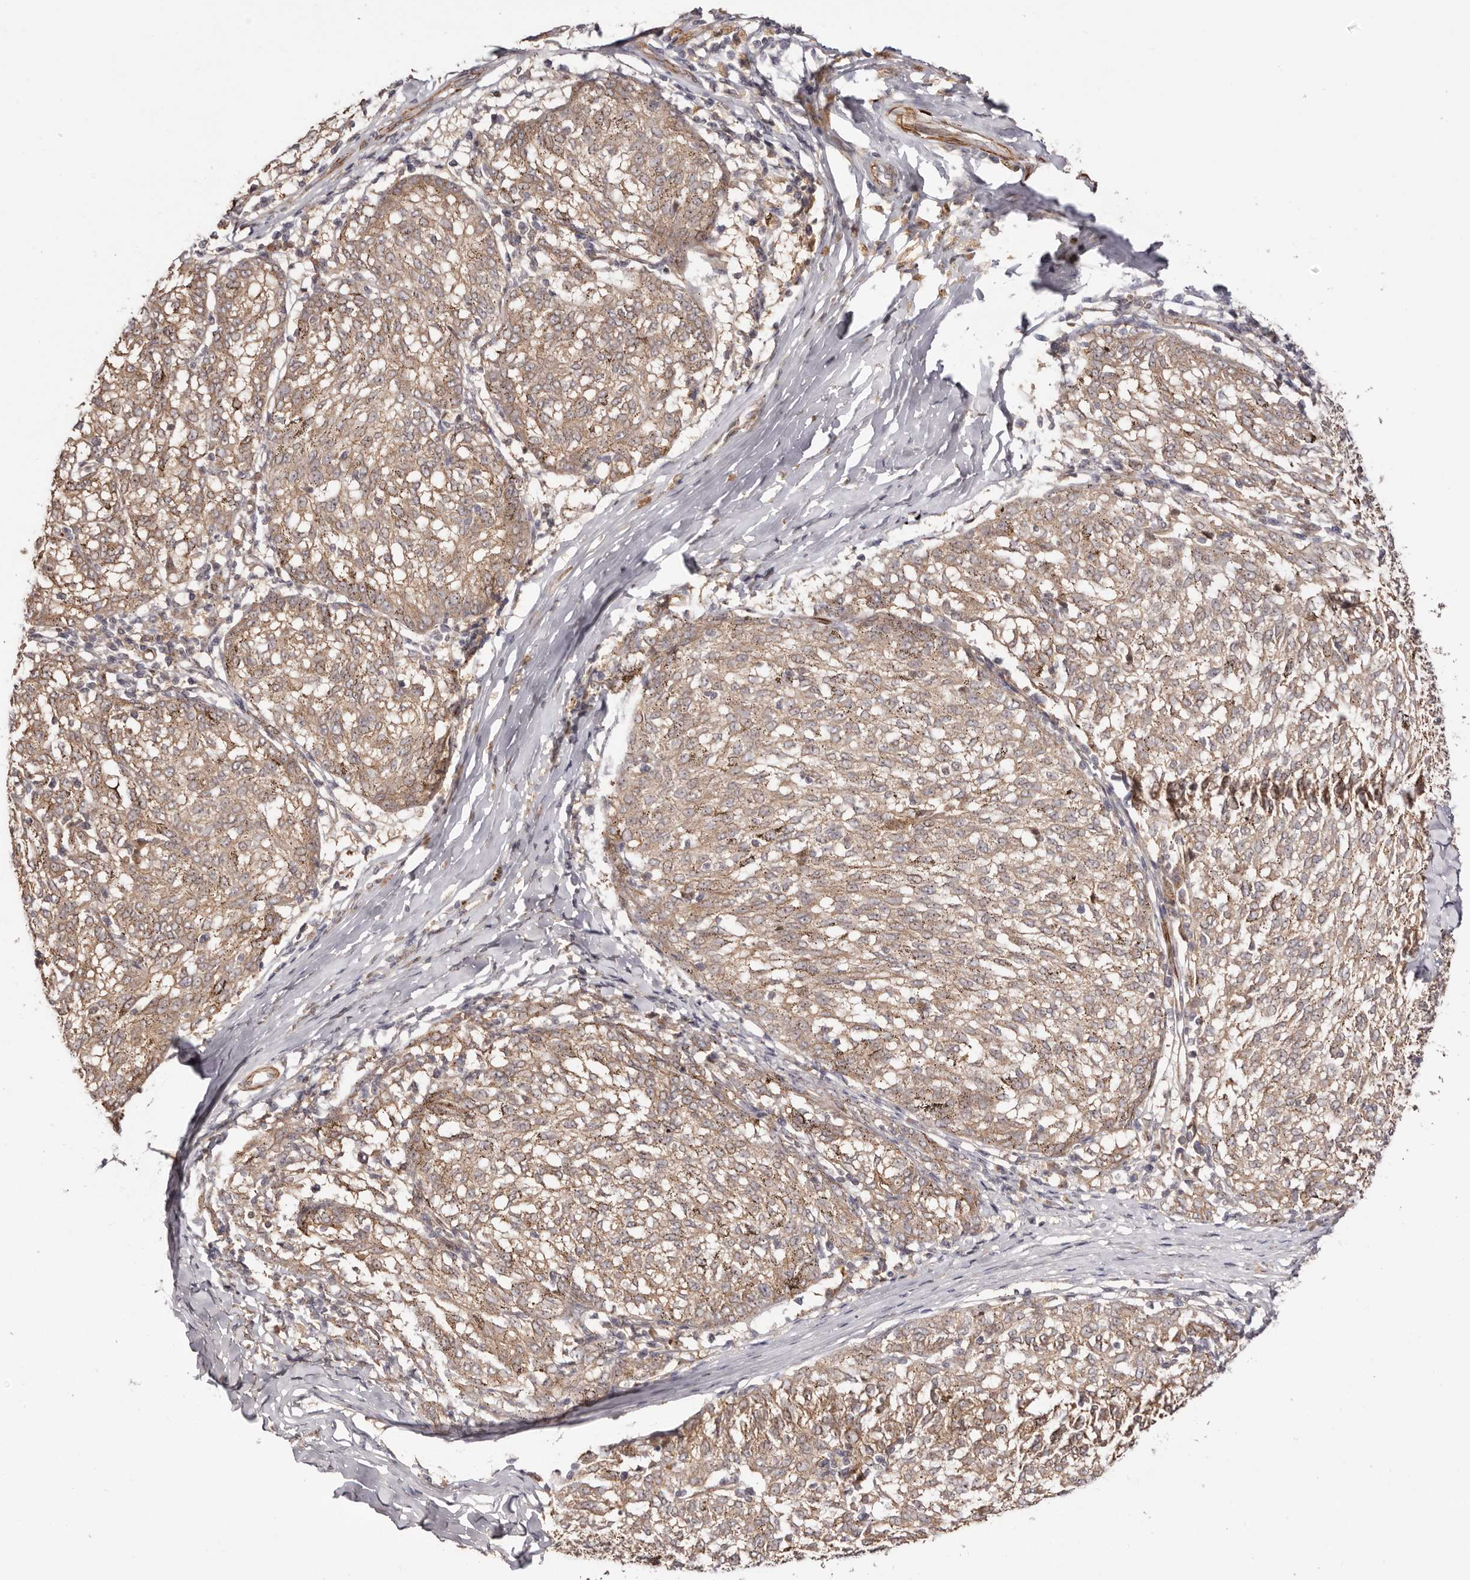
{"staining": {"intensity": "moderate", "quantity": ">75%", "location": "cytoplasmic/membranous"}, "tissue": "melanoma", "cell_type": "Tumor cells", "image_type": "cancer", "snomed": [{"axis": "morphology", "description": "Malignant melanoma, NOS"}, {"axis": "topography", "description": "Skin"}], "caption": "Human malignant melanoma stained with a protein marker shows moderate staining in tumor cells.", "gene": "MICAL2", "patient": {"sex": "female", "age": 72}}